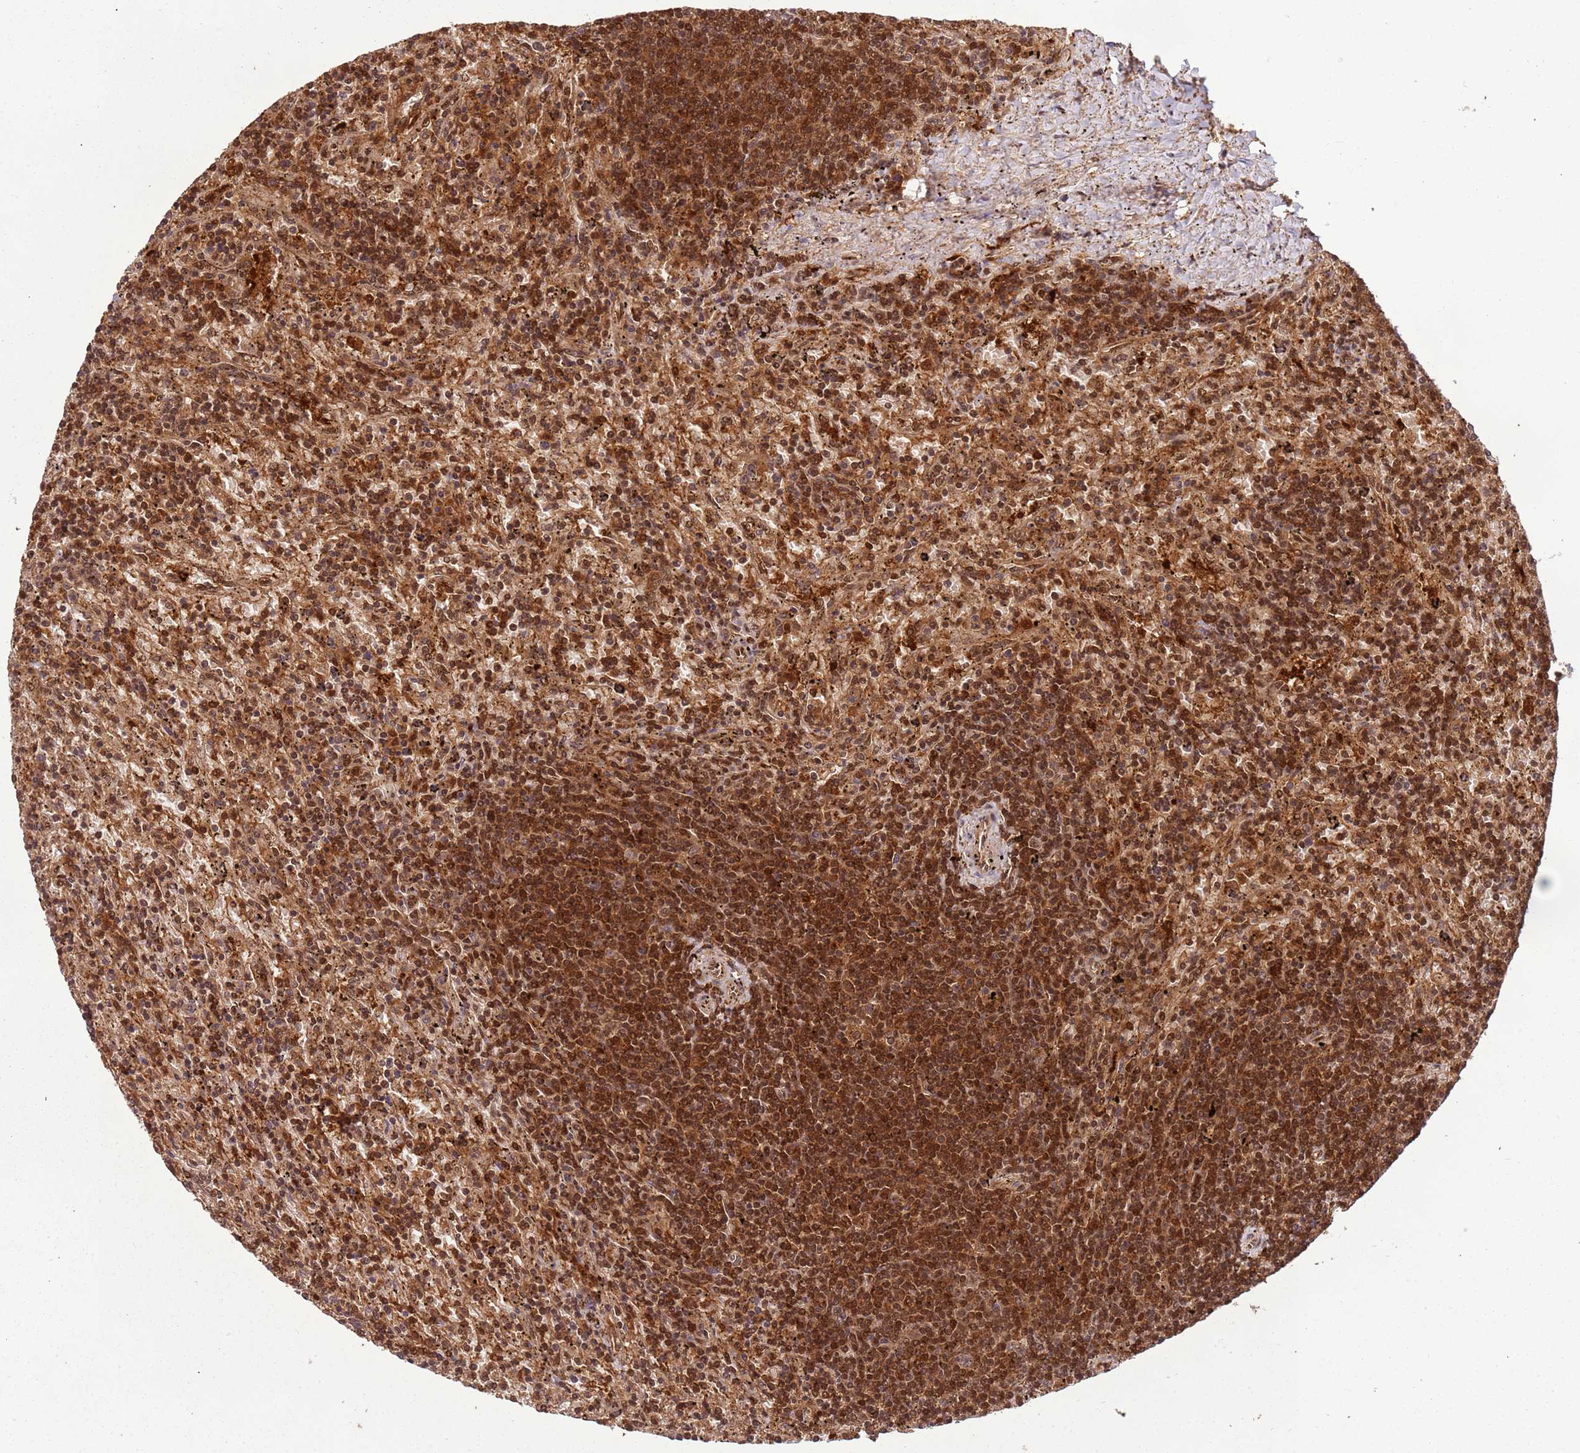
{"staining": {"intensity": "strong", "quantity": "25%-75%", "location": "cytoplasmic/membranous,nuclear"}, "tissue": "lymphoma", "cell_type": "Tumor cells", "image_type": "cancer", "snomed": [{"axis": "morphology", "description": "Malignant lymphoma, non-Hodgkin's type, Low grade"}, {"axis": "topography", "description": "Spleen"}], "caption": "Tumor cells display high levels of strong cytoplasmic/membranous and nuclear positivity in approximately 25%-75% of cells in low-grade malignant lymphoma, non-Hodgkin's type.", "gene": "PGLS", "patient": {"sex": "male", "age": 76}}